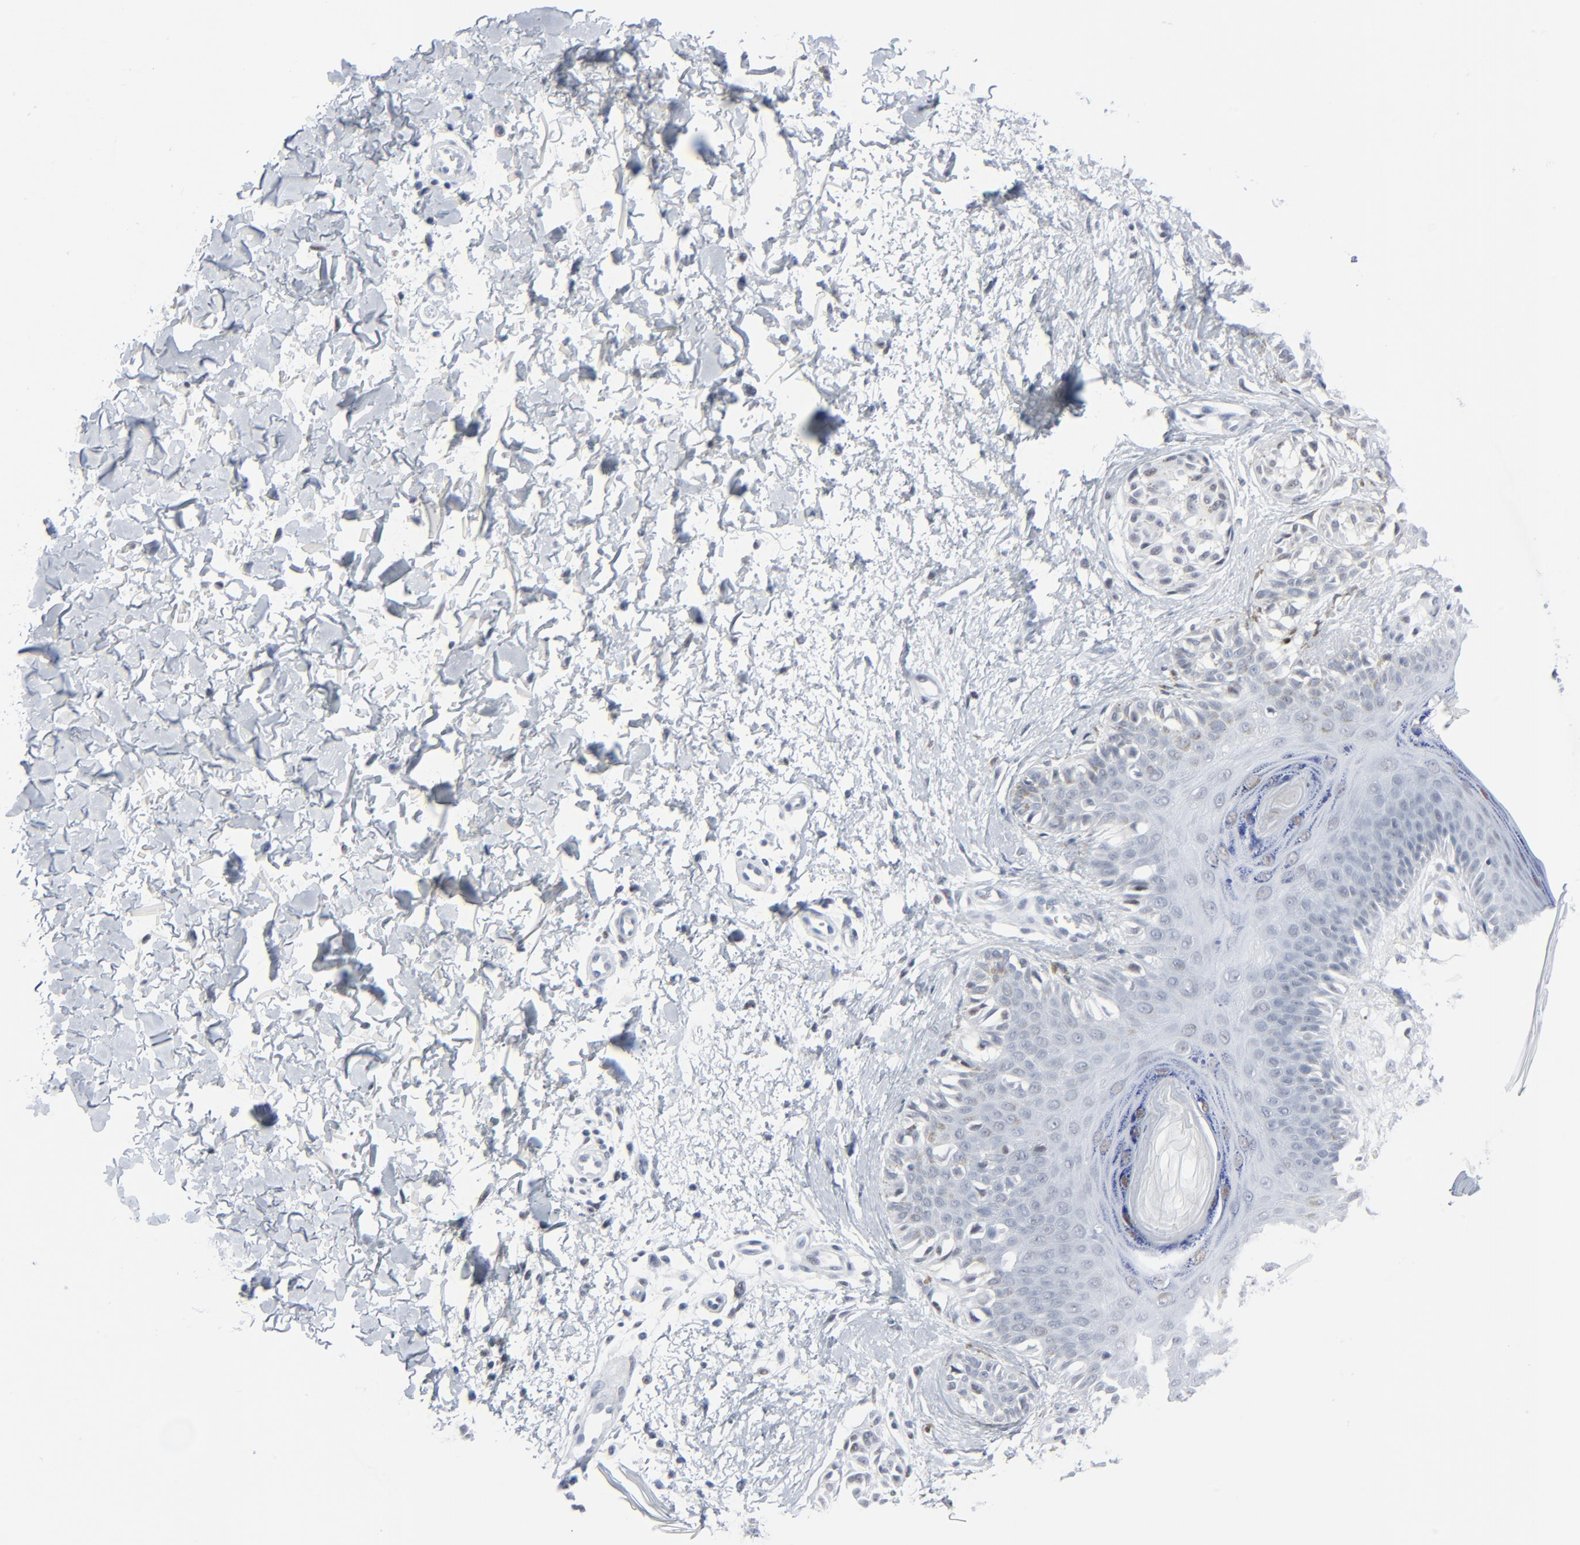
{"staining": {"intensity": "negative", "quantity": "none", "location": "none"}, "tissue": "melanoma", "cell_type": "Tumor cells", "image_type": "cancer", "snomed": [{"axis": "morphology", "description": "Normal tissue, NOS"}, {"axis": "morphology", "description": "Malignant melanoma, NOS"}, {"axis": "topography", "description": "Skin"}], "caption": "Tumor cells show no significant positivity in malignant melanoma. (DAB immunohistochemistry (IHC), high magnification).", "gene": "SIRT1", "patient": {"sex": "male", "age": 83}}